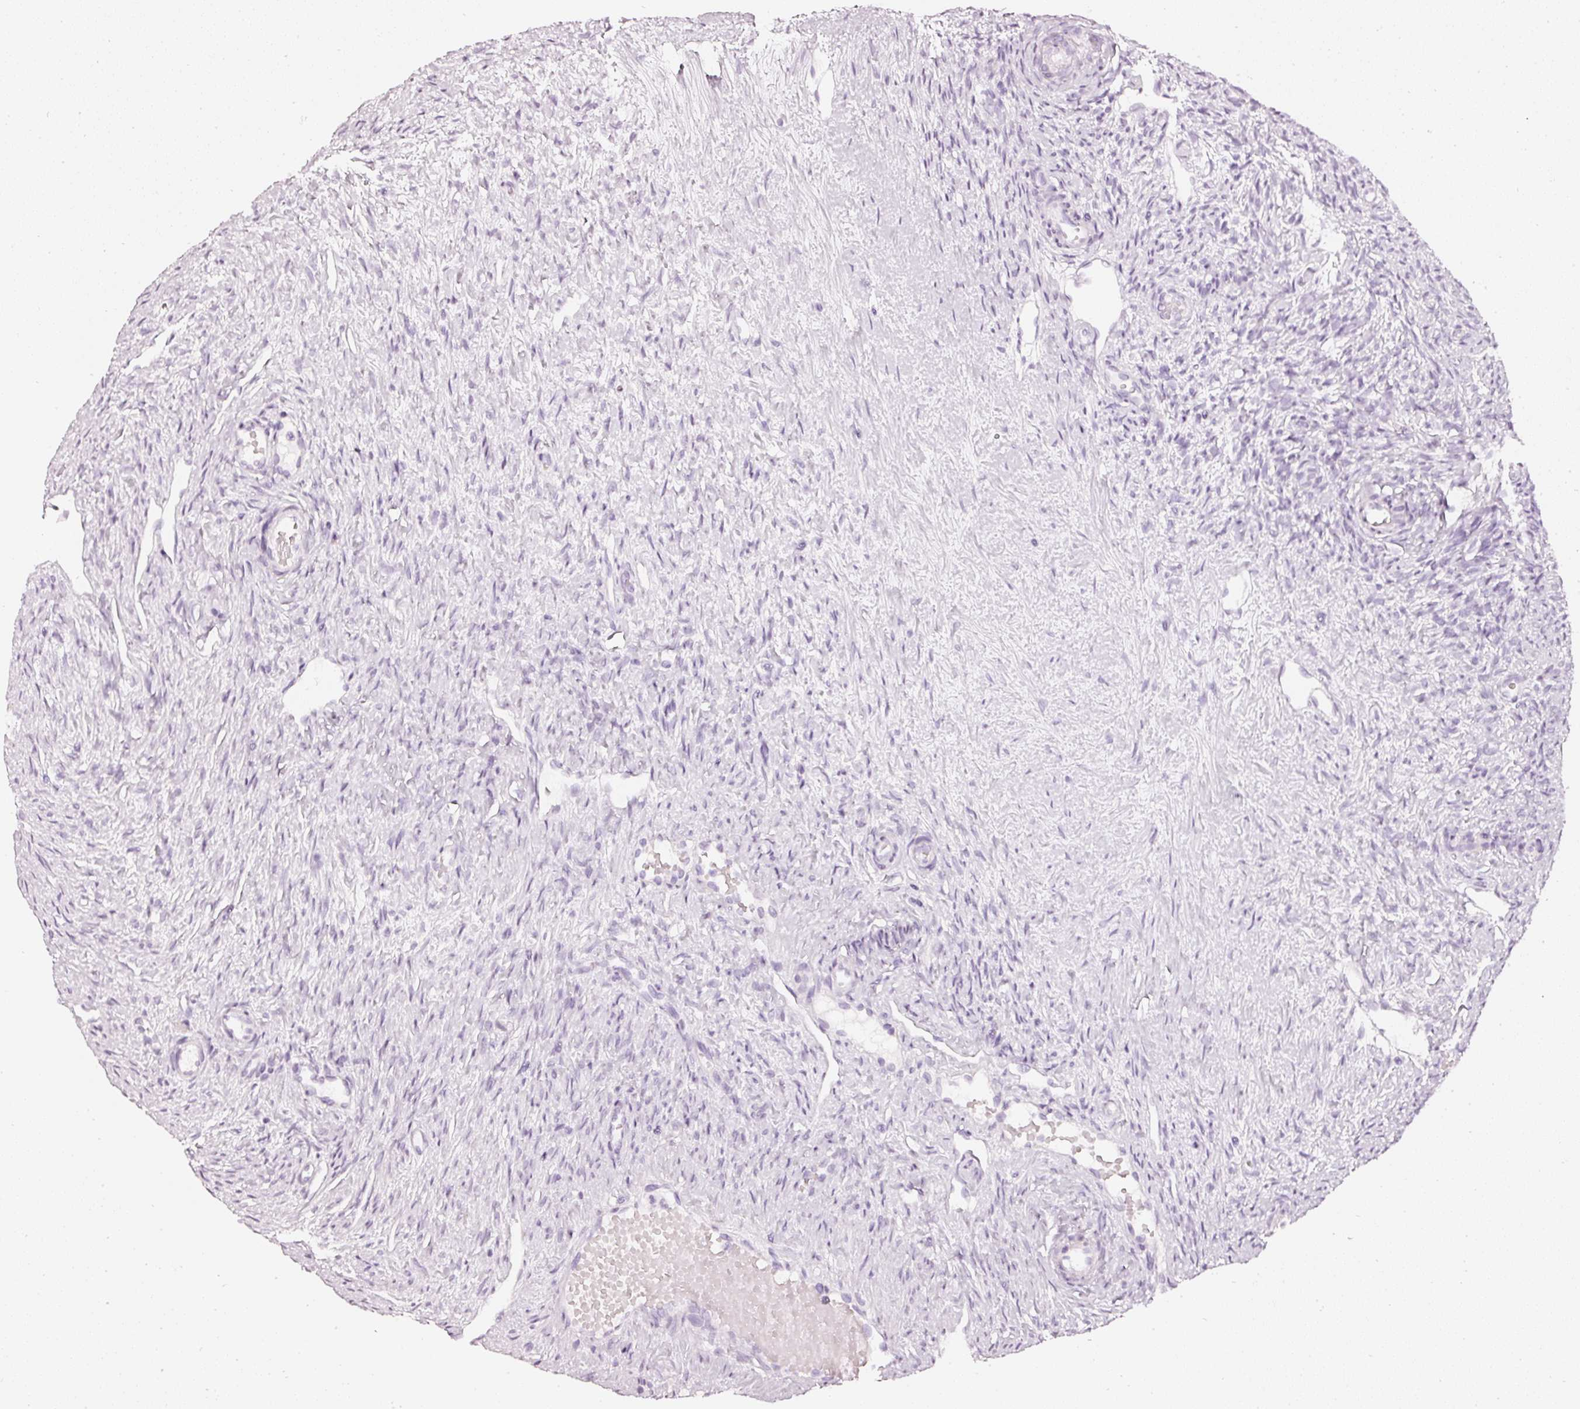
{"staining": {"intensity": "negative", "quantity": "none", "location": "none"}, "tissue": "ovary", "cell_type": "Ovarian stroma cells", "image_type": "normal", "snomed": [{"axis": "morphology", "description": "Normal tissue, NOS"}, {"axis": "topography", "description": "Ovary"}], "caption": "Immunohistochemical staining of normal ovary shows no significant expression in ovarian stroma cells.", "gene": "CNP", "patient": {"sex": "female", "age": 51}}